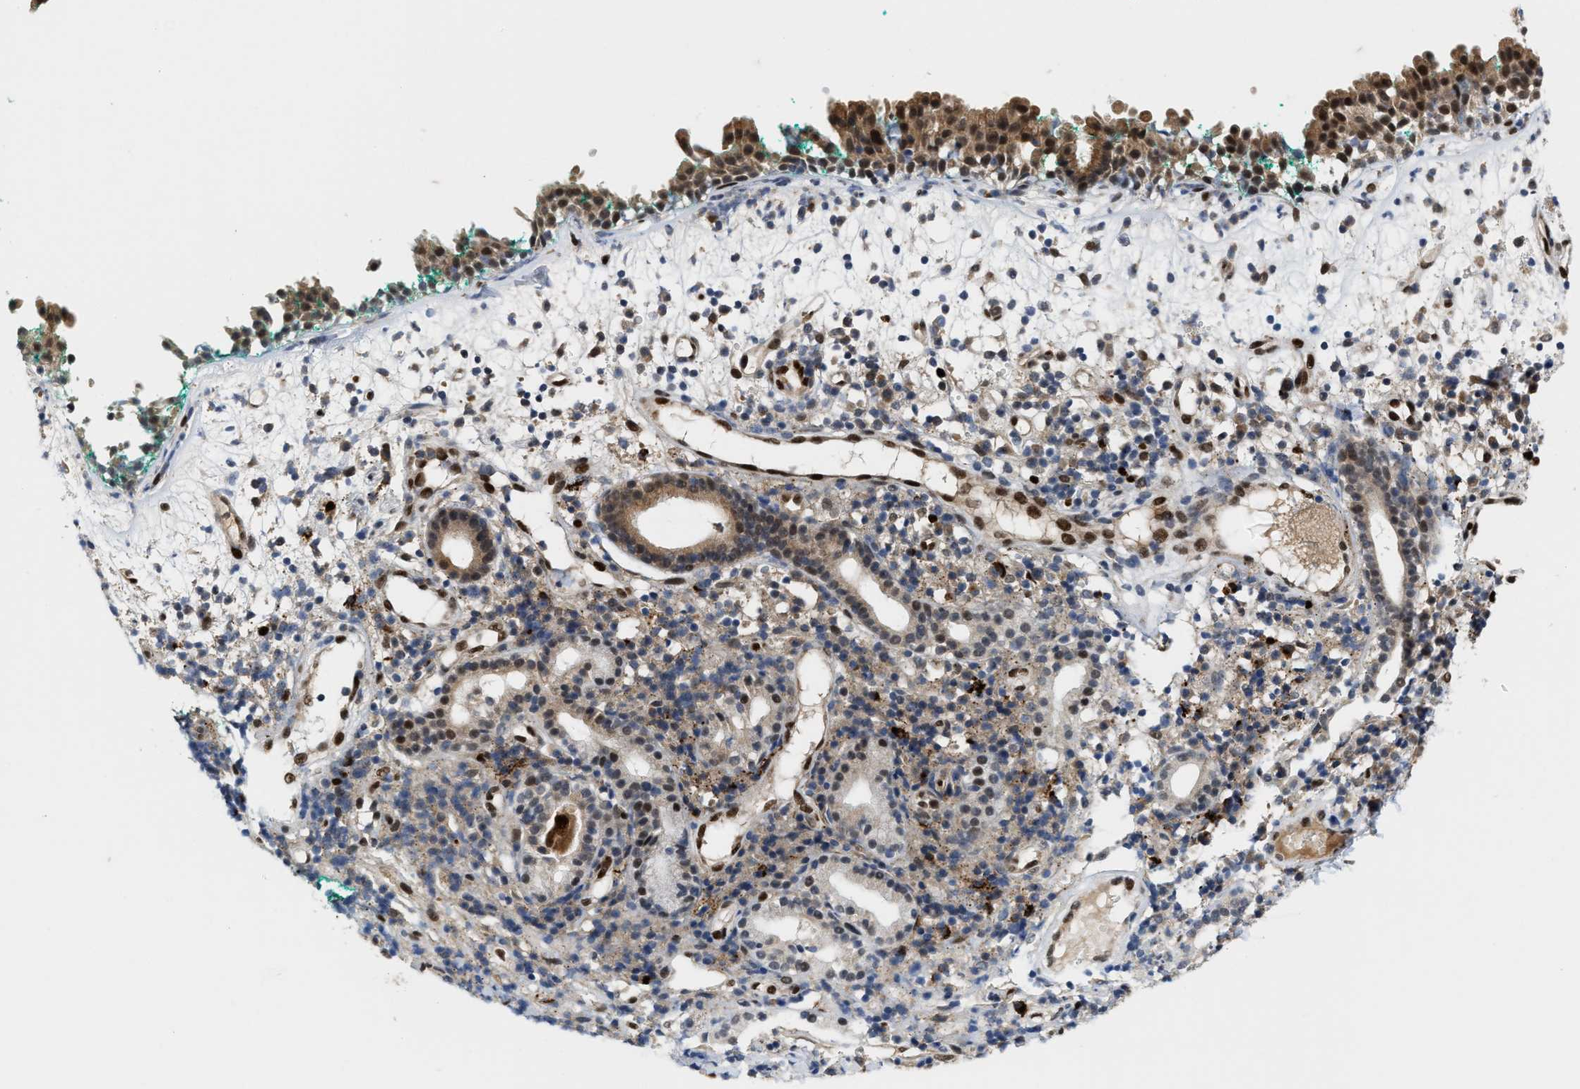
{"staining": {"intensity": "moderate", "quantity": "25%-75%", "location": "nuclear"}, "tissue": "nasopharynx", "cell_type": "Respiratory epithelial cells", "image_type": "normal", "snomed": [{"axis": "morphology", "description": "Normal tissue, NOS"}, {"axis": "morphology", "description": "Basal cell carcinoma"}, {"axis": "topography", "description": "Cartilage tissue"}, {"axis": "topography", "description": "Nasopharynx"}, {"axis": "topography", "description": "Oral tissue"}], "caption": "Nasopharynx stained with DAB (3,3'-diaminobenzidine) immunohistochemistry displays medium levels of moderate nuclear positivity in approximately 25%-75% of respiratory epithelial cells.", "gene": "TCF4", "patient": {"sex": "female", "age": 77}}